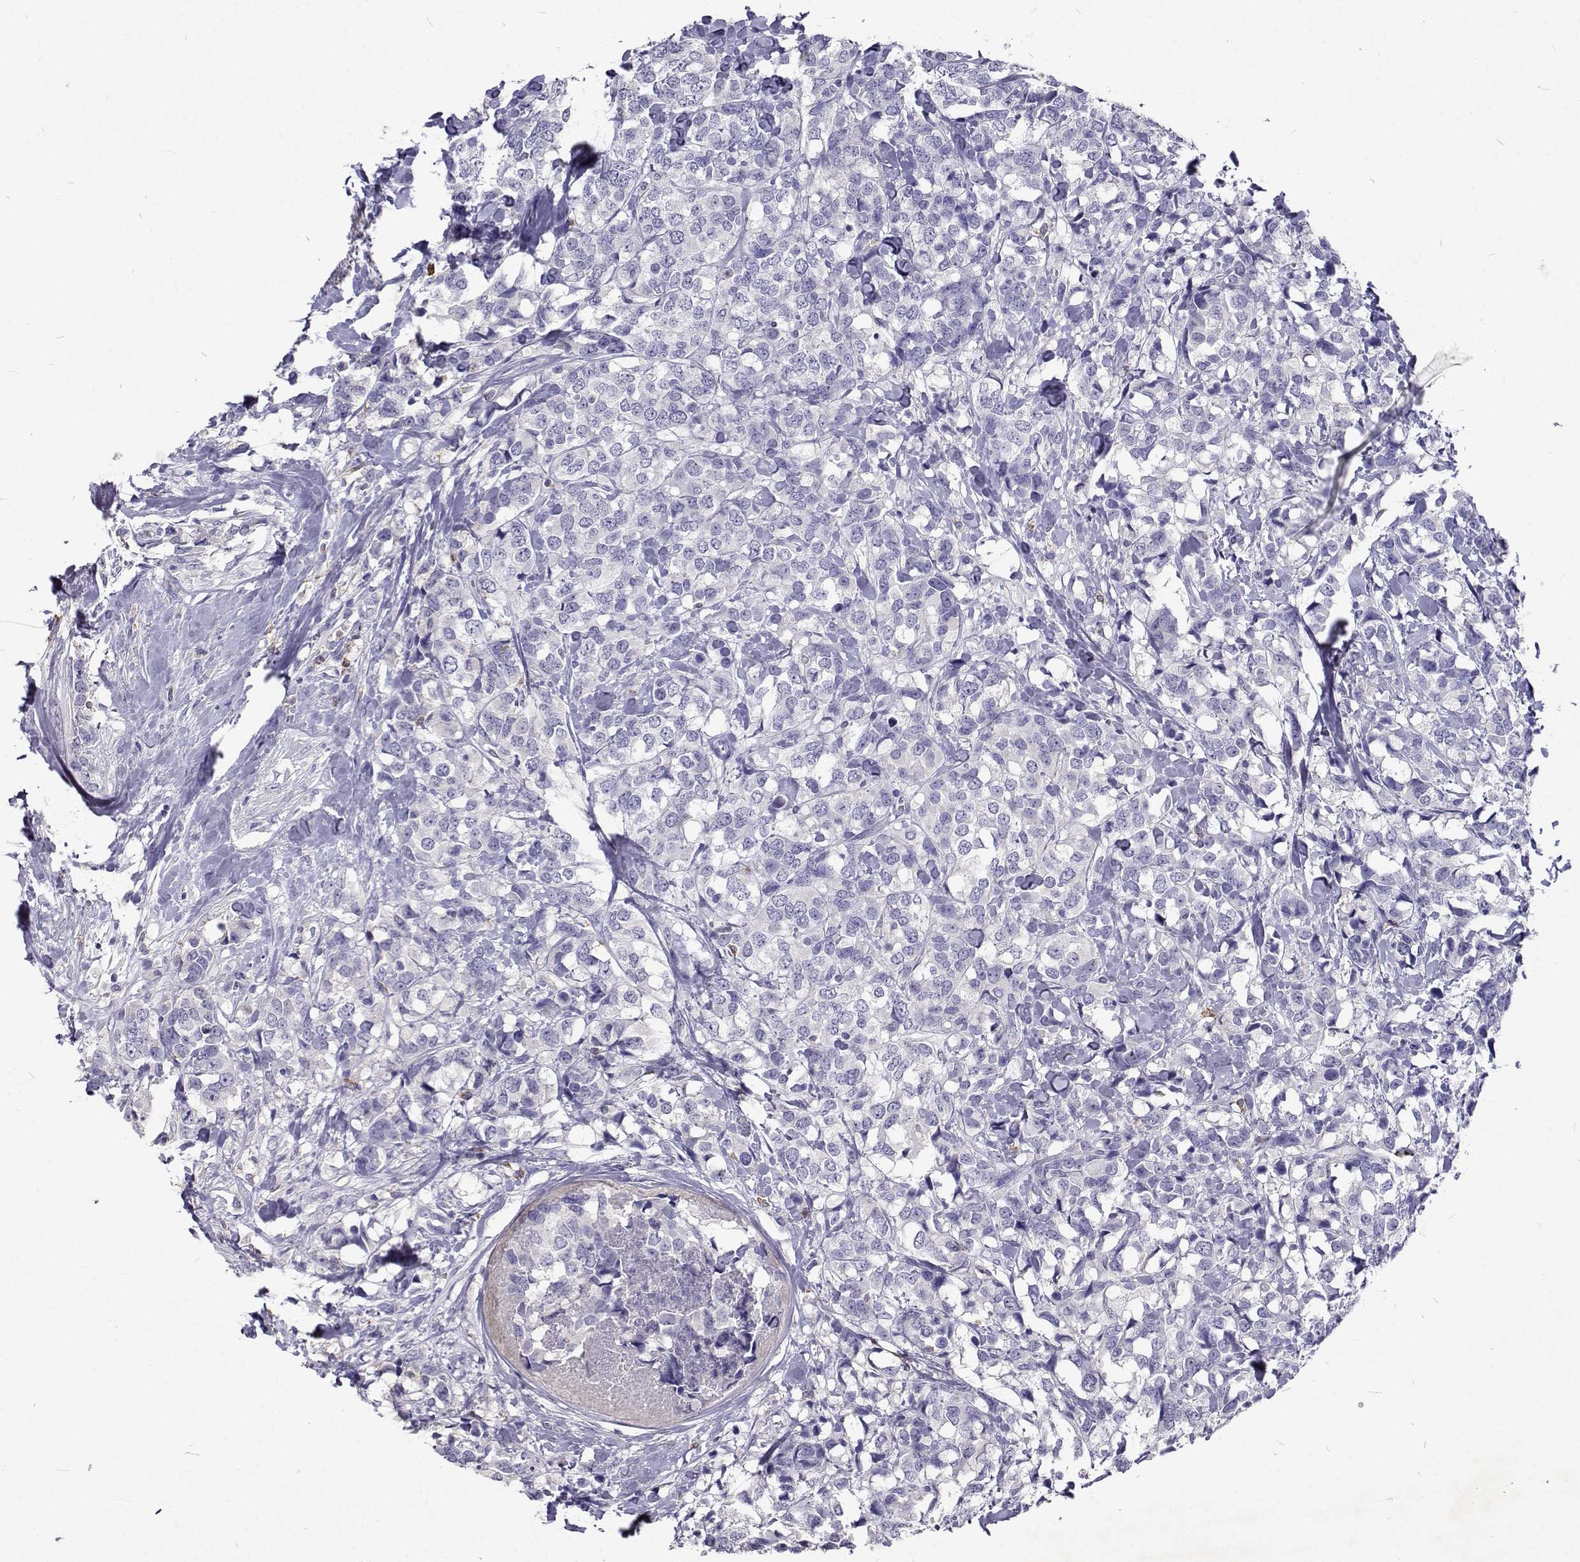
{"staining": {"intensity": "negative", "quantity": "none", "location": "none"}, "tissue": "breast cancer", "cell_type": "Tumor cells", "image_type": "cancer", "snomed": [{"axis": "morphology", "description": "Lobular carcinoma"}, {"axis": "topography", "description": "Breast"}], "caption": "This is a photomicrograph of immunohistochemistry staining of breast cancer (lobular carcinoma), which shows no staining in tumor cells.", "gene": "CFAP44", "patient": {"sex": "female", "age": 59}}